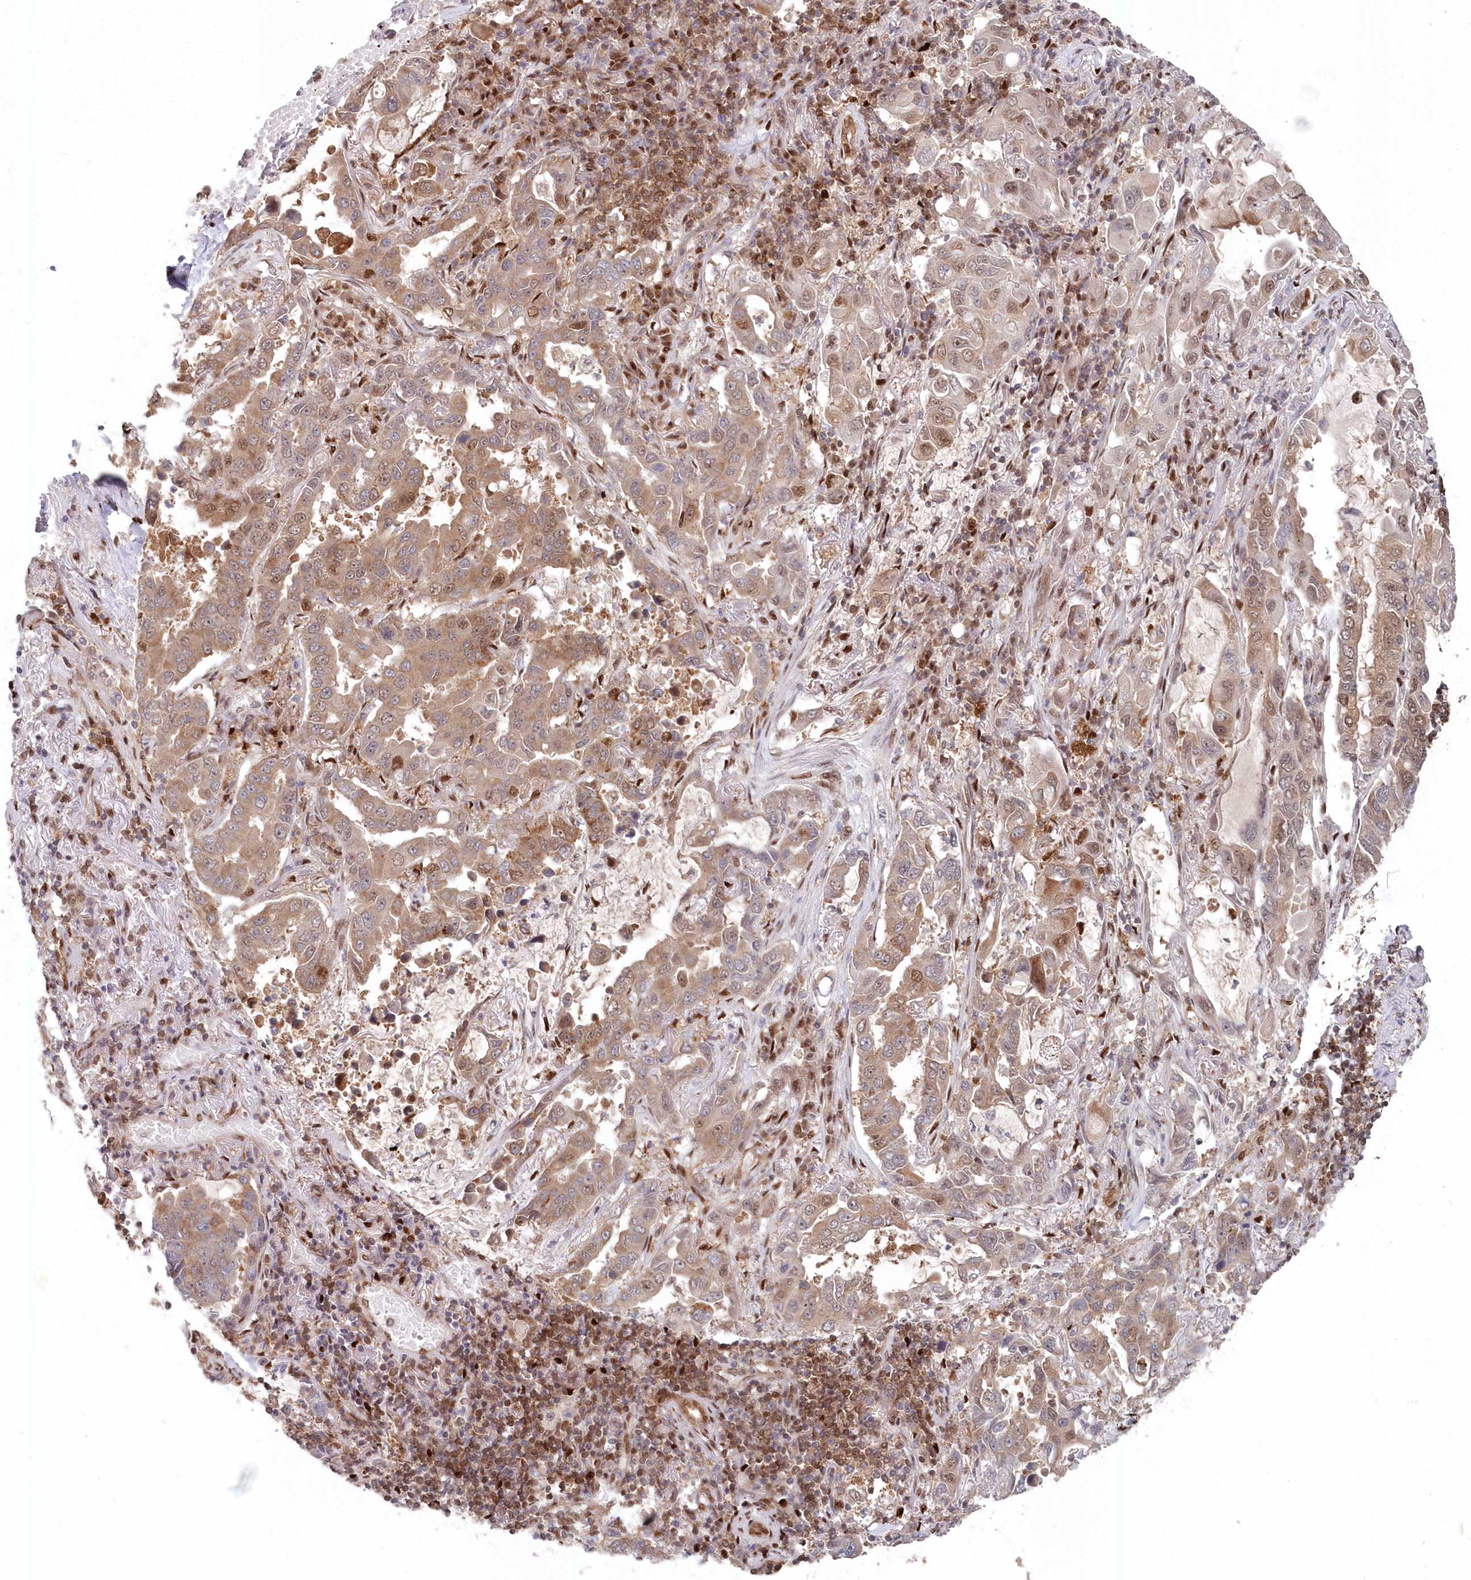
{"staining": {"intensity": "moderate", "quantity": ">75%", "location": "cytoplasmic/membranous,nuclear"}, "tissue": "lung cancer", "cell_type": "Tumor cells", "image_type": "cancer", "snomed": [{"axis": "morphology", "description": "Adenocarcinoma, NOS"}, {"axis": "topography", "description": "Lung"}], "caption": "High-magnification brightfield microscopy of lung adenocarcinoma stained with DAB (brown) and counterstained with hematoxylin (blue). tumor cells exhibit moderate cytoplasmic/membranous and nuclear positivity is present in approximately>75% of cells.", "gene": "ABHD14B", "patient": {"sex": "male", "age": 64}}